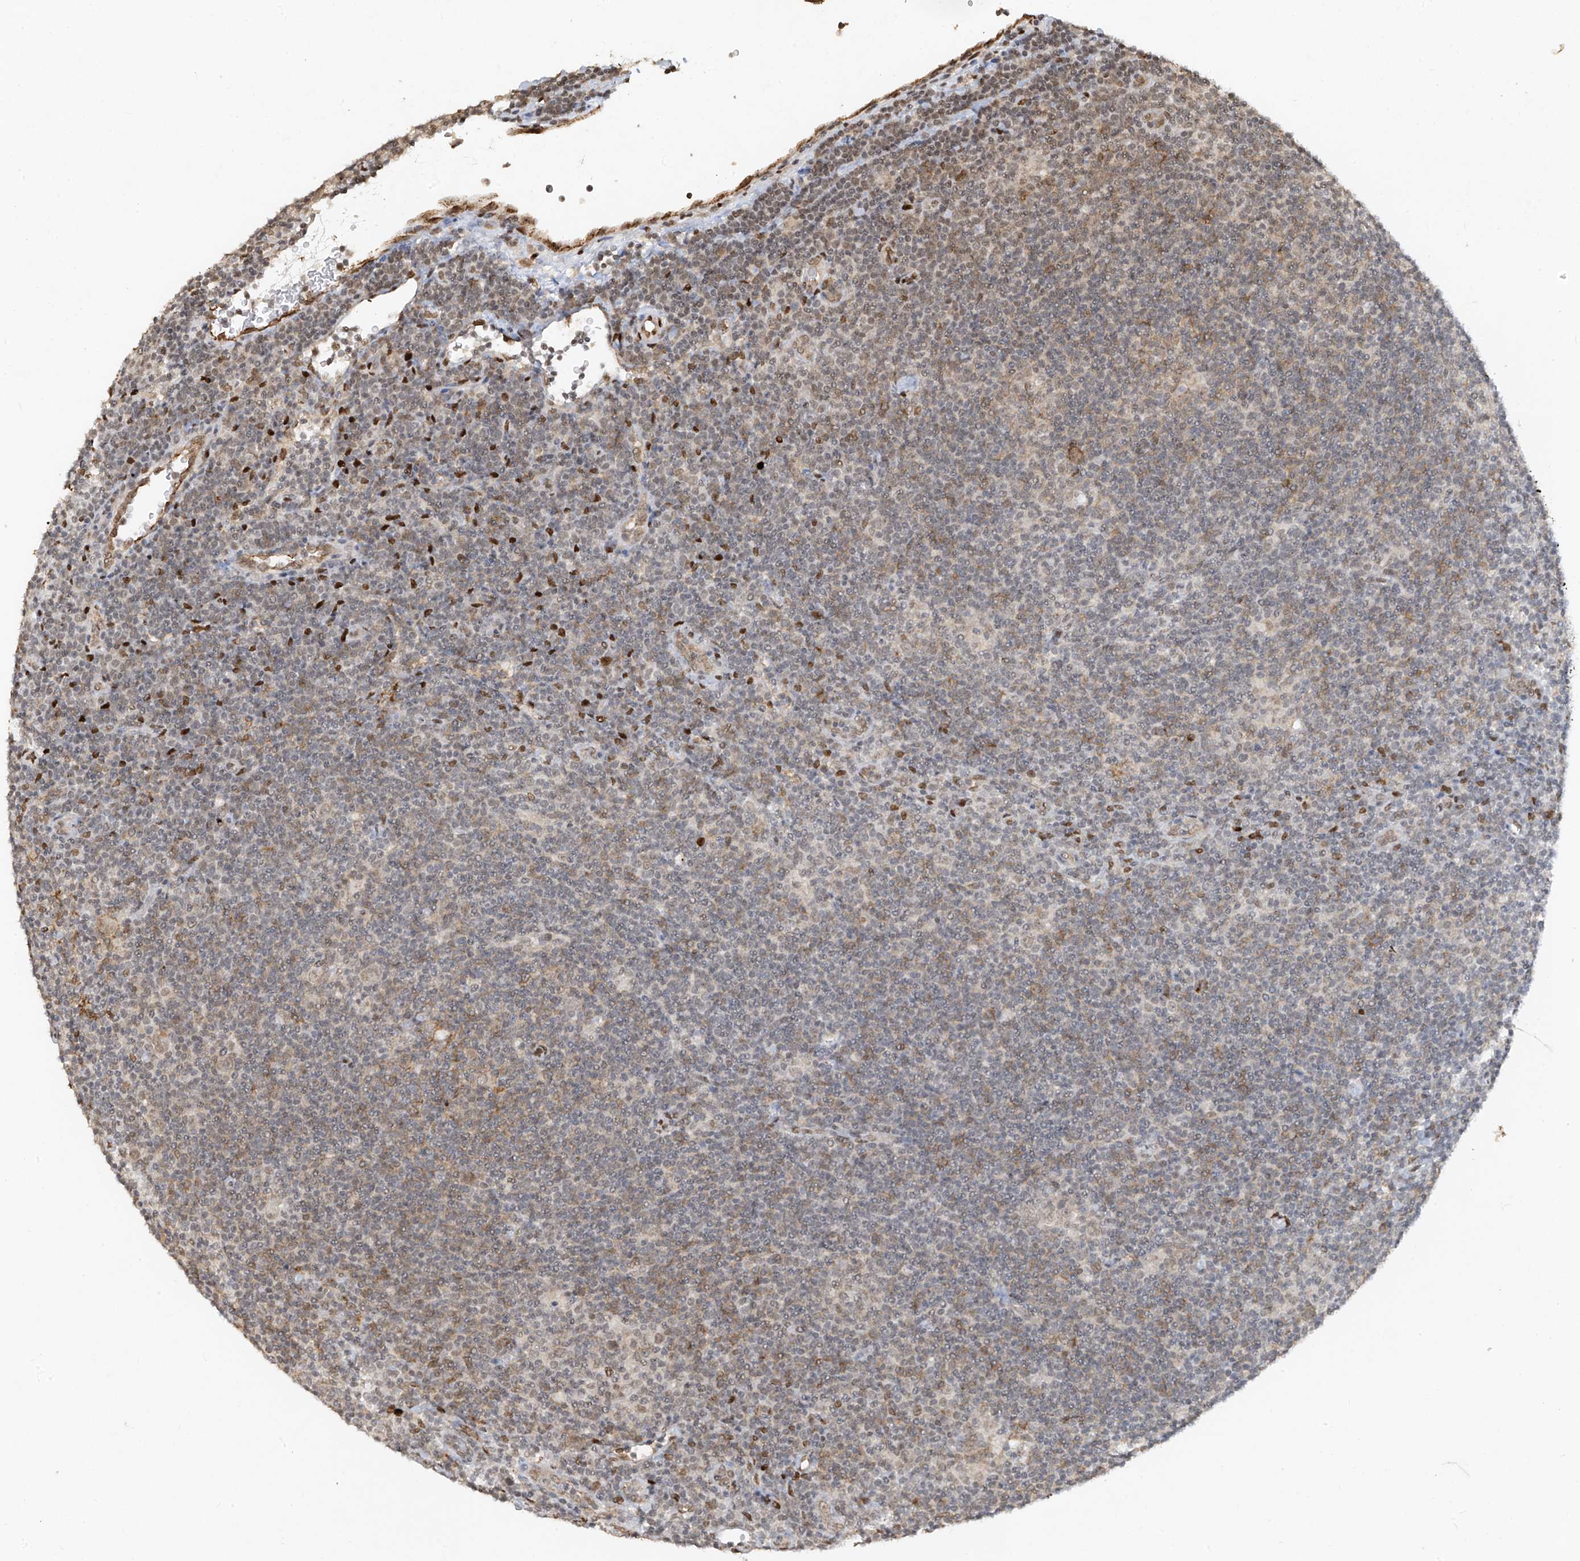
{"staining": {"intensity": "weak", "quantity": "<25%", "location": "nuclear"}, "tissue": "lymphoma", "cell_type": "Tumor cells", "image_type": "cancer", "snomed": [{"axis": "morphology", "description": "Hodgkin's disease, NOS"}, {"axis": "topography", "description": "Lymph node"}], "caption": "Human lymphoma stained for a protein using IHC exhibits no expression in tumor cells.", "gene": "ATRIP", "patient": {"sex": "female", "age": 57}}